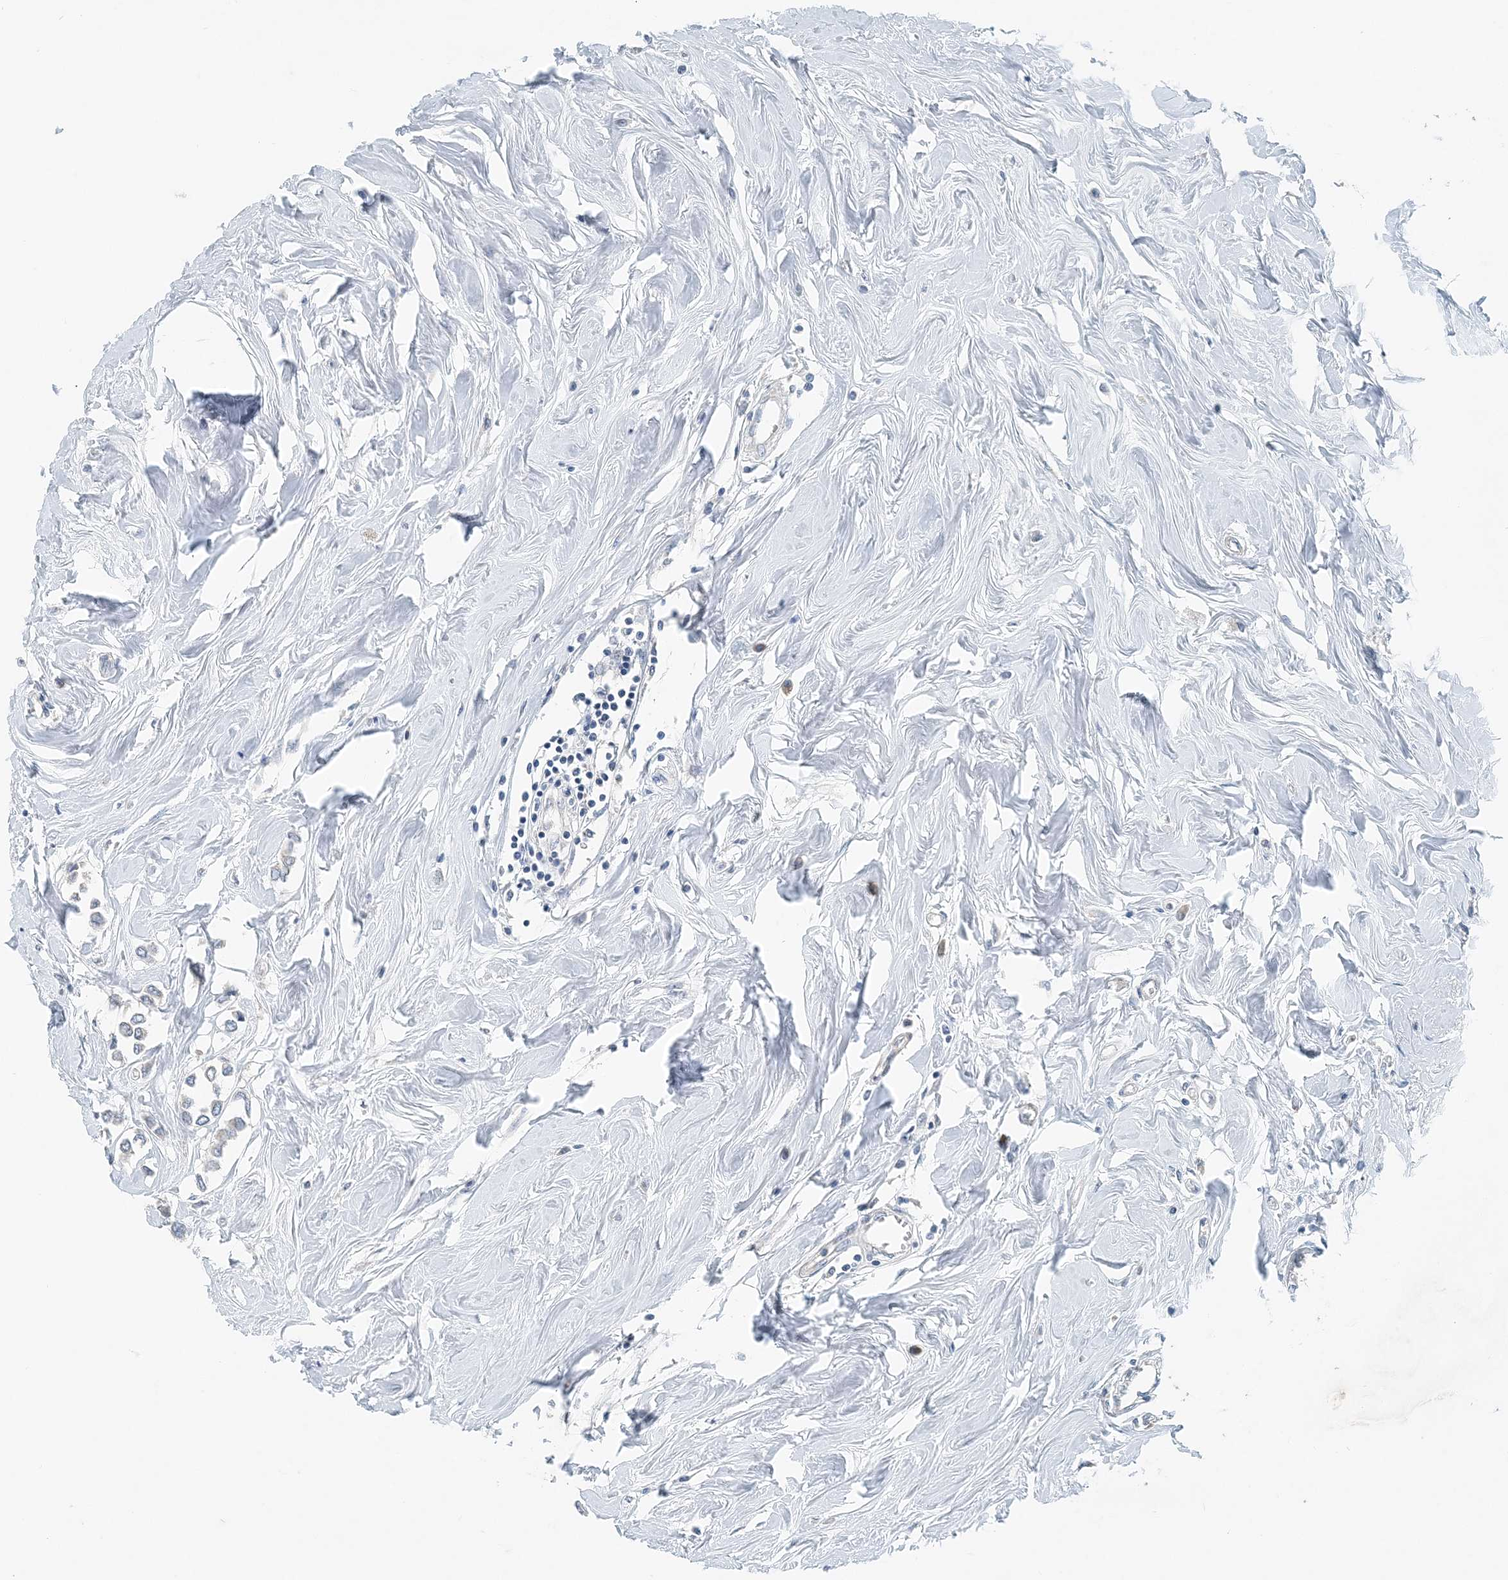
{"staining": {"intensity": "negative", "quantity": "none", "location": "none"}, "tissue": "breast cancer", "cell_type": "Tumor cells", "image_type": "cancer", "snomed": [{"axis": "morphology", "description": "Lobular carcinoma"}, {"axis": "topography", "description": "Breast"}], "caption": "Breast cancer stained for a protein using immunohistochemistry (IHC) exhibits no expression tumor cells.", "gene": "EEF1A2", "patient": {"sex": "female", "age": 51}}